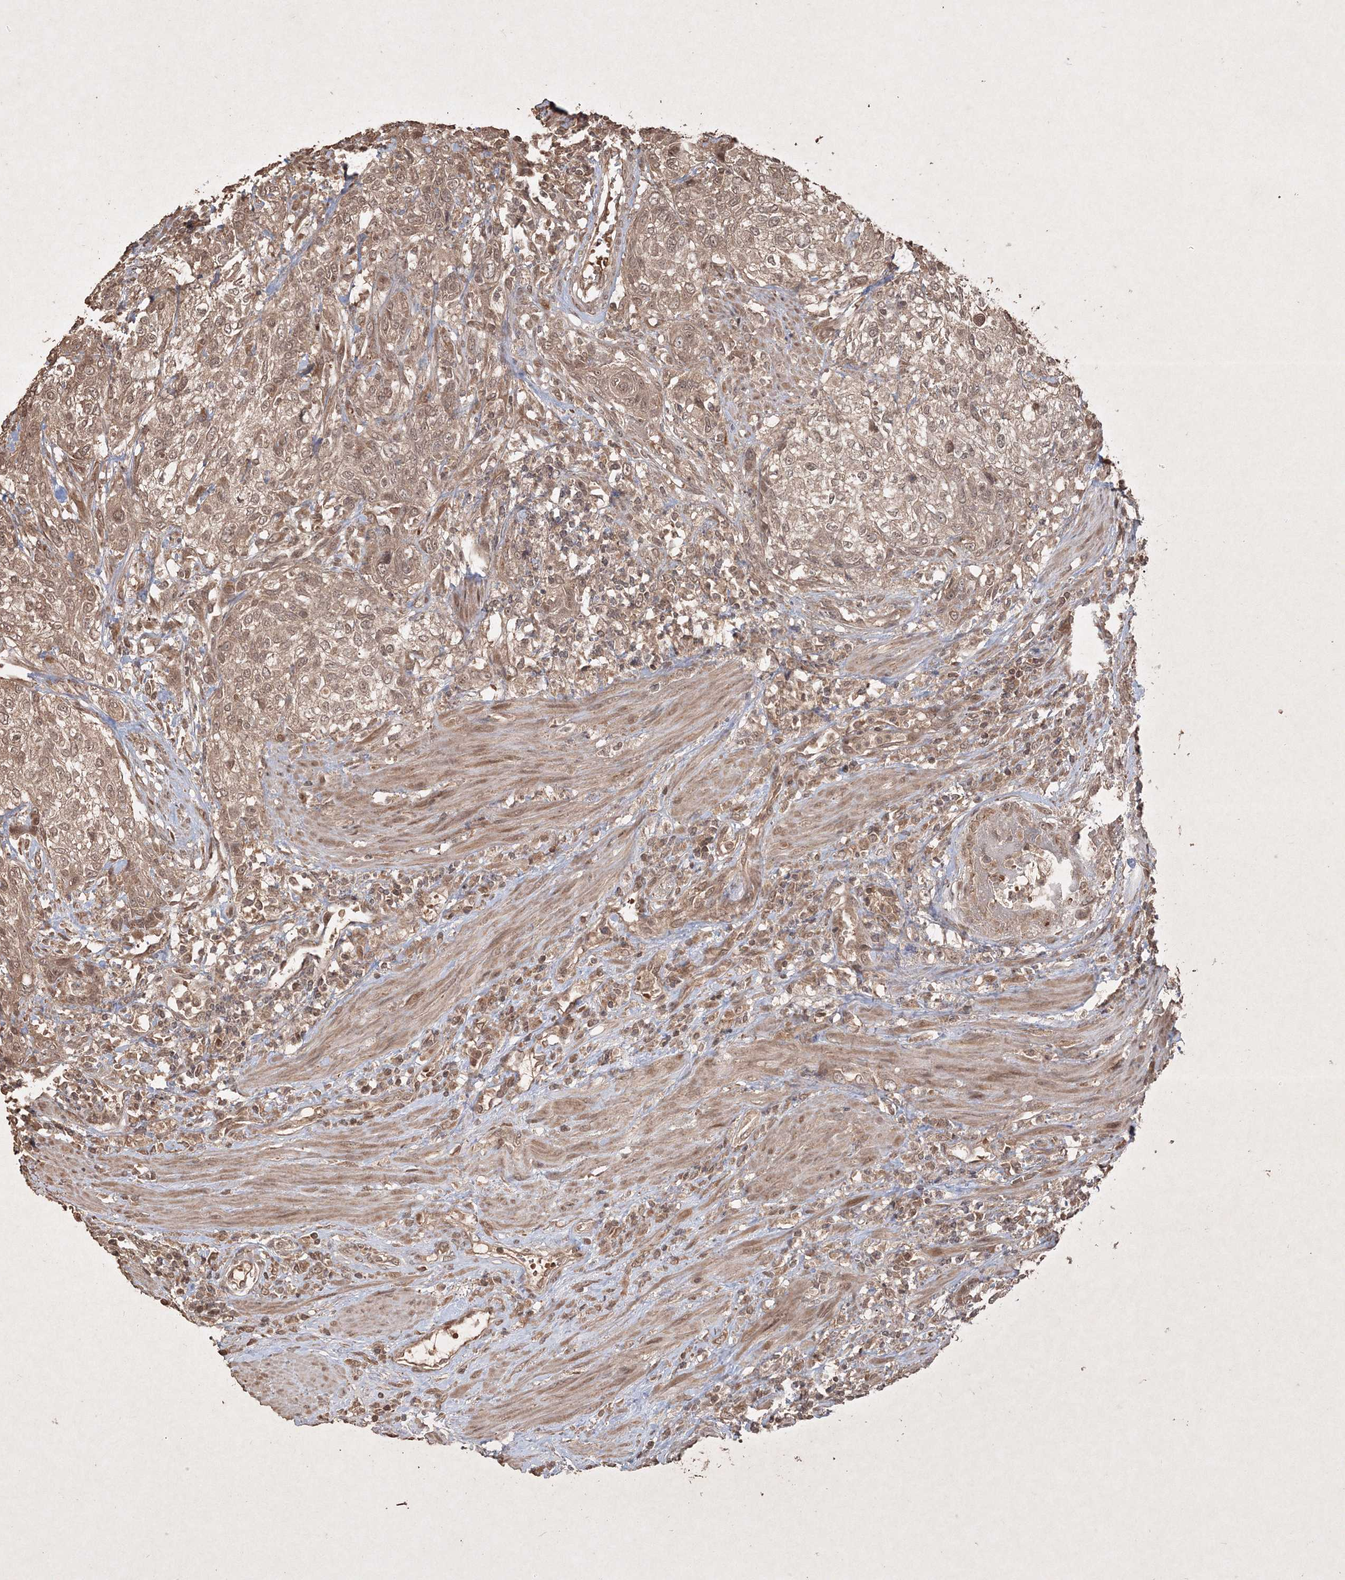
{"staining": {"intensity": "moderate", "quantity": ">75%", "location": "cytoplasmic/membranous,nuclear"}, "tissue": "urothelial cancer", "cell_type": "Tumor cells", "image_type": "cancer", "snomed": [{"axis": "morphology", "description": "Urothelial carcinoma, High grade"}, {"axis": "topography", "description": "Urinary bladder"}], "caption": "IHC micrograph of human urothelial cancer stained for a protein (brown), which shows medium levels of moderate cytoplasmic/membranous and nuclear staining in about >75% of tumor cells.", "gene": "PELI3", "patient": {"sex": "male", "age": 35}}